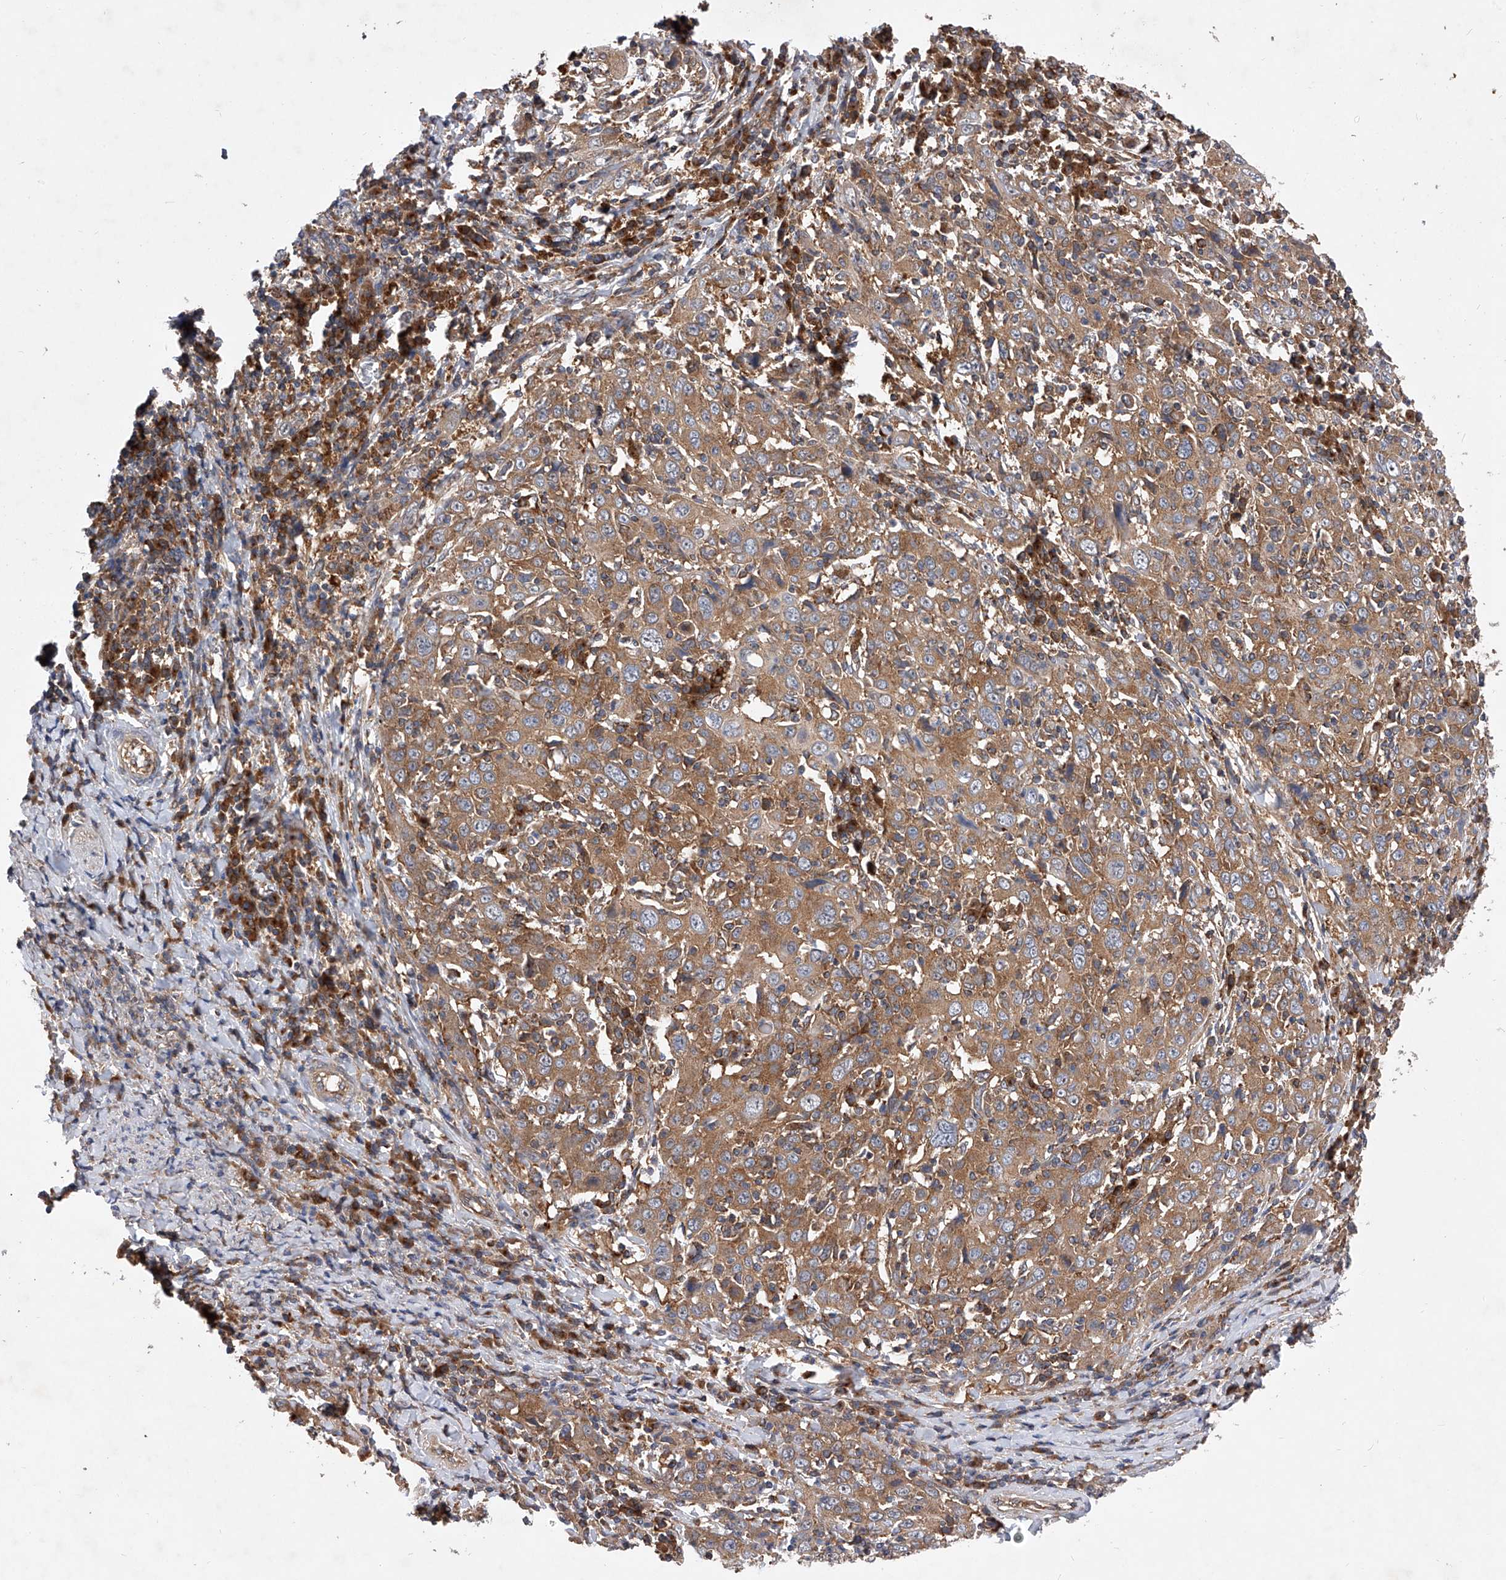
{"staining": {"intensity": "moderate", "quantity": ">75%", "location": "cytoplasmic/membranous"}, "tissue": "cervical cancer", "cell_type": "Tumor cells", "image_type": "cancer", "snomed": [{"axis": "morphology", "description": "Squamous cell carcinoma, NOS"}, {"axis": "topography", "description": "Cervix"}], "caption": "The image demonstrates a brown stain indicating the presence of a protein in the cytoplasmic/membranous of tumor cells in squamous cell carcinoma (cervical). (DAB (3,3'-diaminobenzidine) = brown stain, brightfield microscopy at high magnification).", "gene": "CFAP410", "patient": {"sex": "female", "age": 46}}